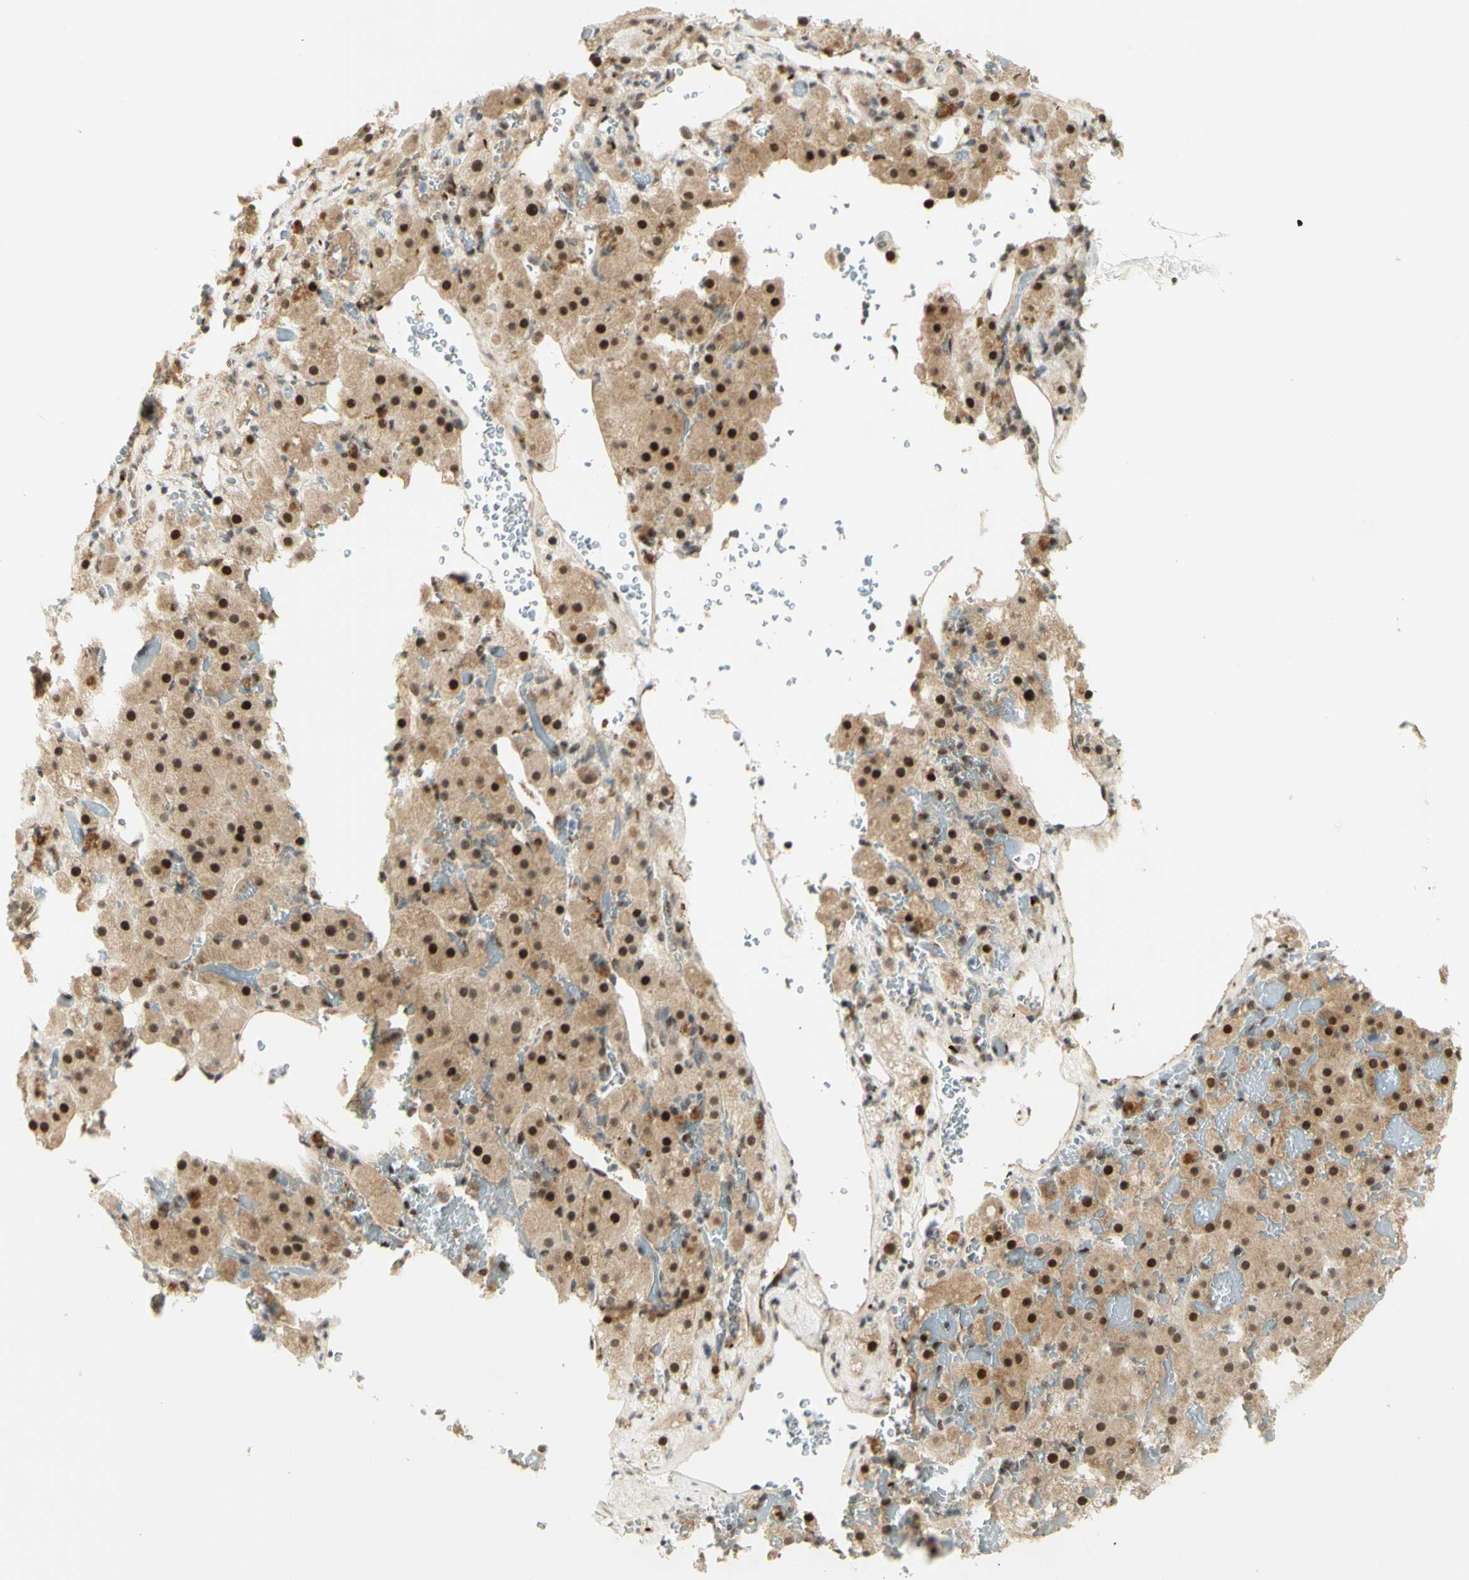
{"staining": {"intensity": "moderate", "quantity": ">75%", "location": "cytoplasmic/membranous,nuclear"}, "tissue": "adrenal gland", "cell_type": "Glandular cells", "image_type": "normal", "snomed": [{"axis": "morphology", "description": "Normal tissue, NOS"}, {"axis": "topography", "description": "Adrenal gland"}], "caption": "Glandular cells exhibit medium levels of moderate cytoplasmic/membranous,nuclear staining in about >75% of cells in benign adrenal gland. Using DAB (3,3'-diaminobenzidine) (brown) and hematoxylin (blue) stains, captured at high magnification using brightfield microscopy.", "gene": "DDX1", "patient": {"sex": "female", "age": 59}}